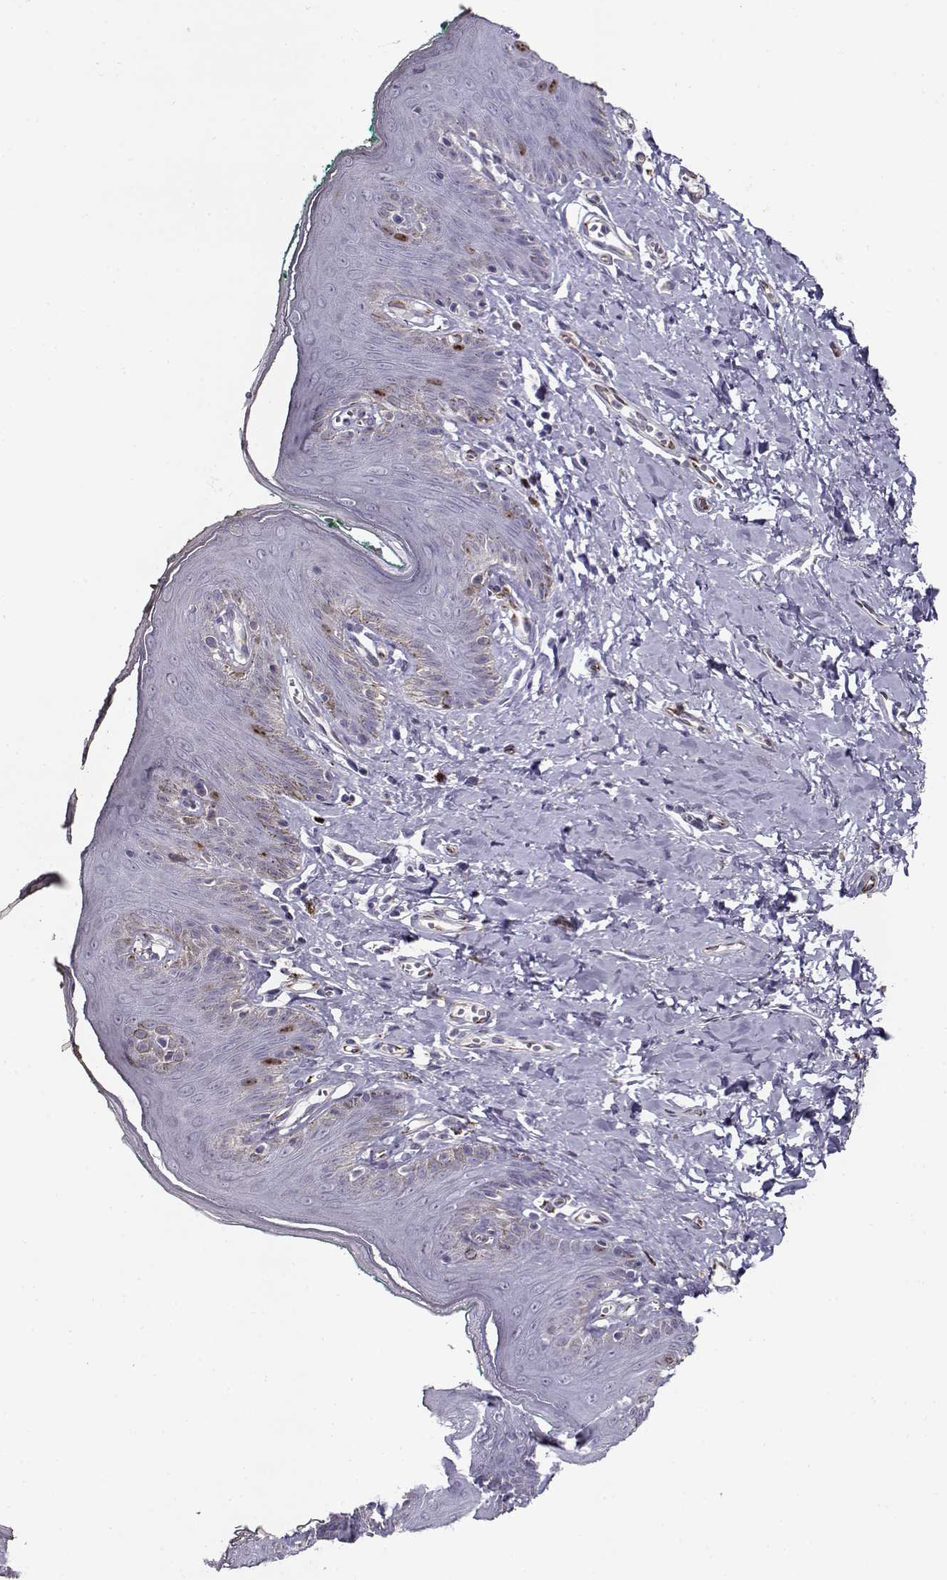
{"staining": {"intensity": "strong", "quantity": "<25%", "location": "nuclear"}, "tissue": "skin", "cell_type": "Epidermal cells", "image_type": "normal", "snomed": [{"axis": "morphology", "description": "Normal tissue, NOS"}, {"axis": "topography", "description": "Vulva"}], "caption": "About <25% of epidermal cells in normal skin display strong nuclear protein staining as visualized by brown immunohistochemical staining.", "gene": "NPW", "patient": {"sex": "female", "age": 66}}